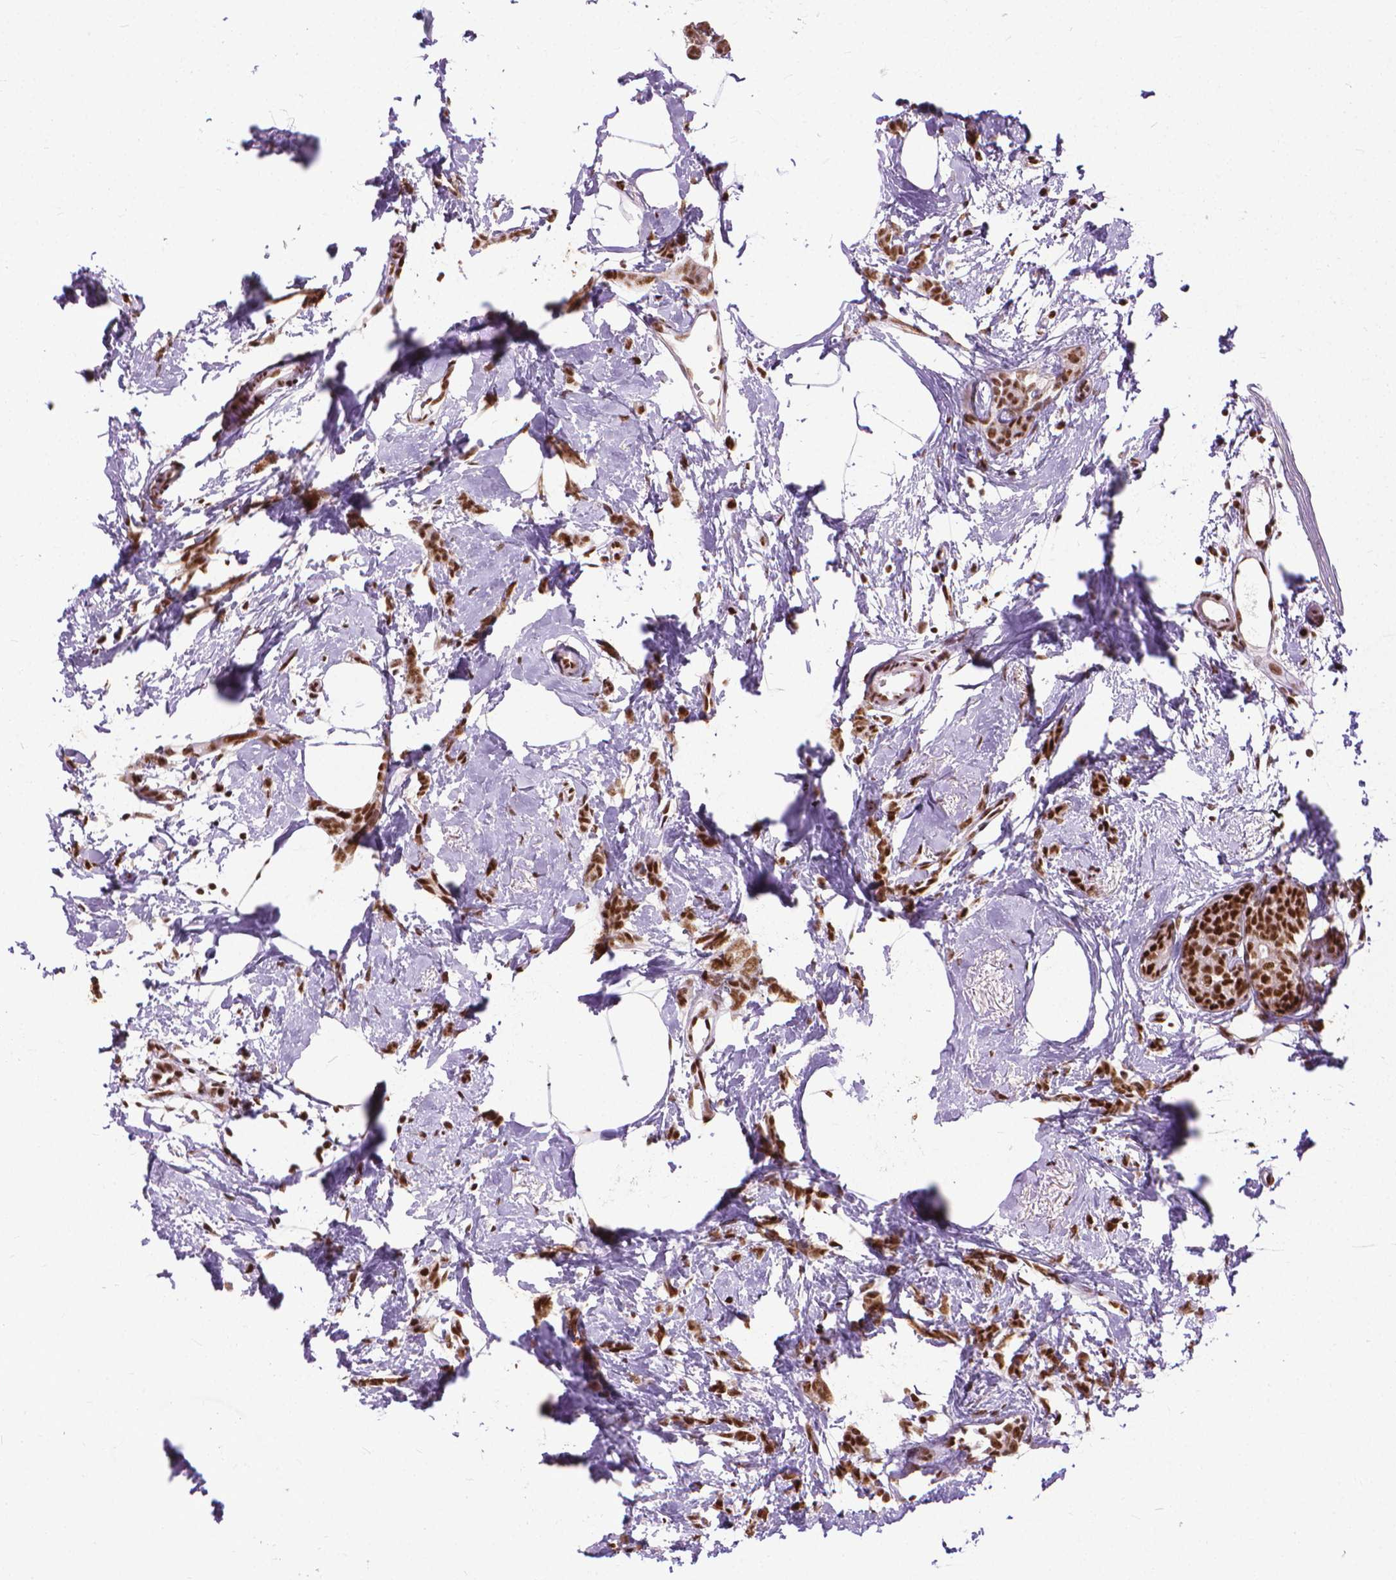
{"staining": {"intensity": "strong", "quantity": ">75%", "location": "nuclear"}, "tissue": "breast cancer", "cell_type": "Tumor cells", "image_type": "cancer", "snomed": [{"axis": "morphology", "description": "Duct carcinoma"}, {"axis": "topography", "description": "Breast"}], "caption": "Brown immunohistochemical staining in breast invasive ductal carcinoma shows strong nuclear staining in about >75% of tumor cells. (DAB = brown stain, brightfield microscopy at high magnification).", "gene": "AKAP8", "patient": {"sex": "female", "age": 40}}